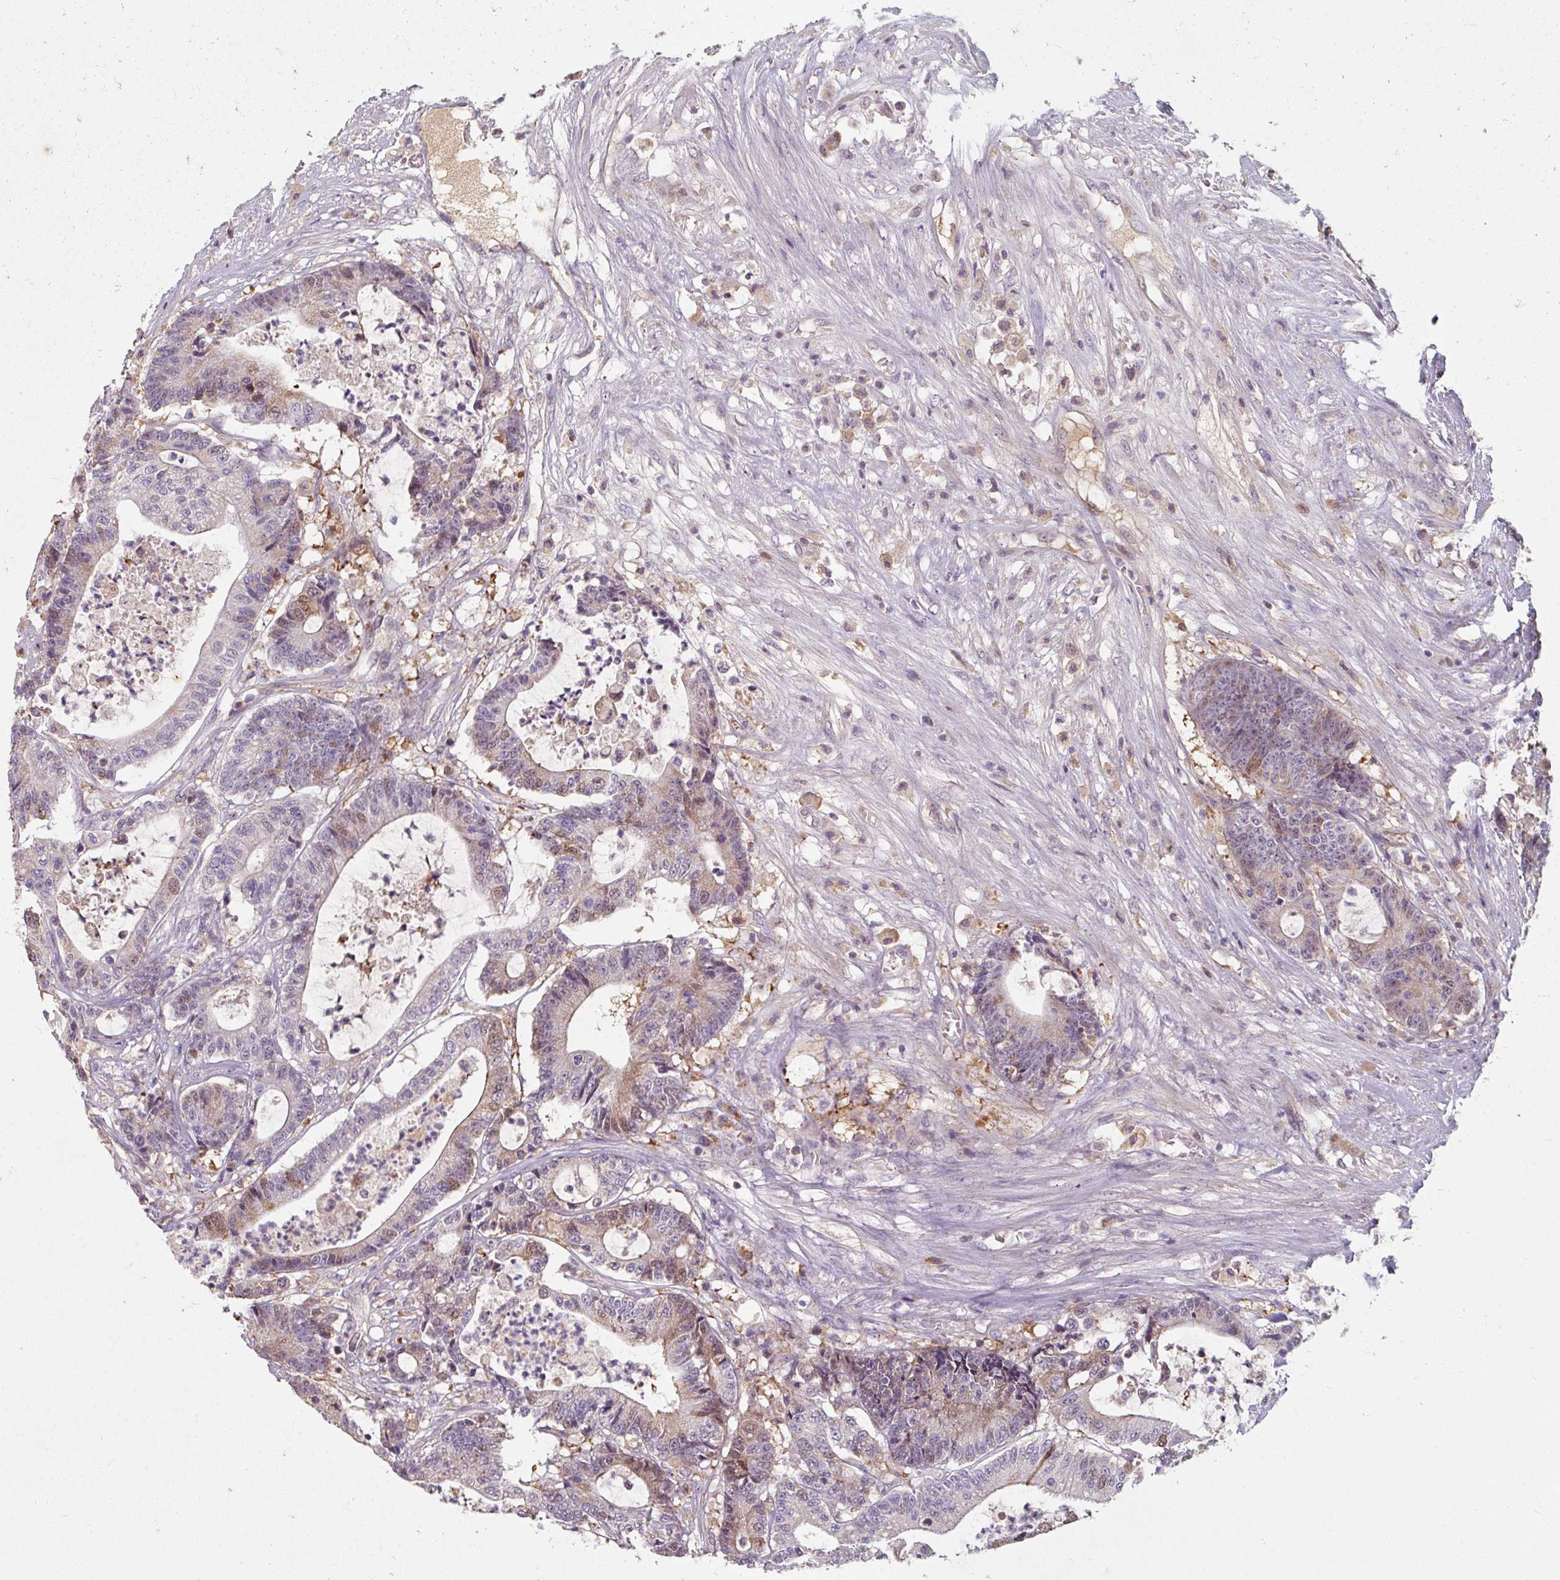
{"staining": {"intensity": "moderate", "quantity": "<25%", "location": "cytoplasmic/membranous"}, "tissue": "colorectal cancer", "cell_type": "Tumor cells", "image_type": "cancer", "snomed": [{"axis": "morphology", "description": "Adenocarcinoma, NOS"}, {"axis": "topography", "description": "Colon"}], "caption": "High-magnification brightfield microscopy of adenocarcinoma (colorectal) stained with DAB (3,3'-diaminobenzidine) (brown) and counterstained with hematoxylin (blue). tumor cells exhibit moderate cytoplasmic/membranous positivity is present in approximately<25% of cells.", "gene": "TSEN54", "patient": {"sex": "female", "age": 84}}